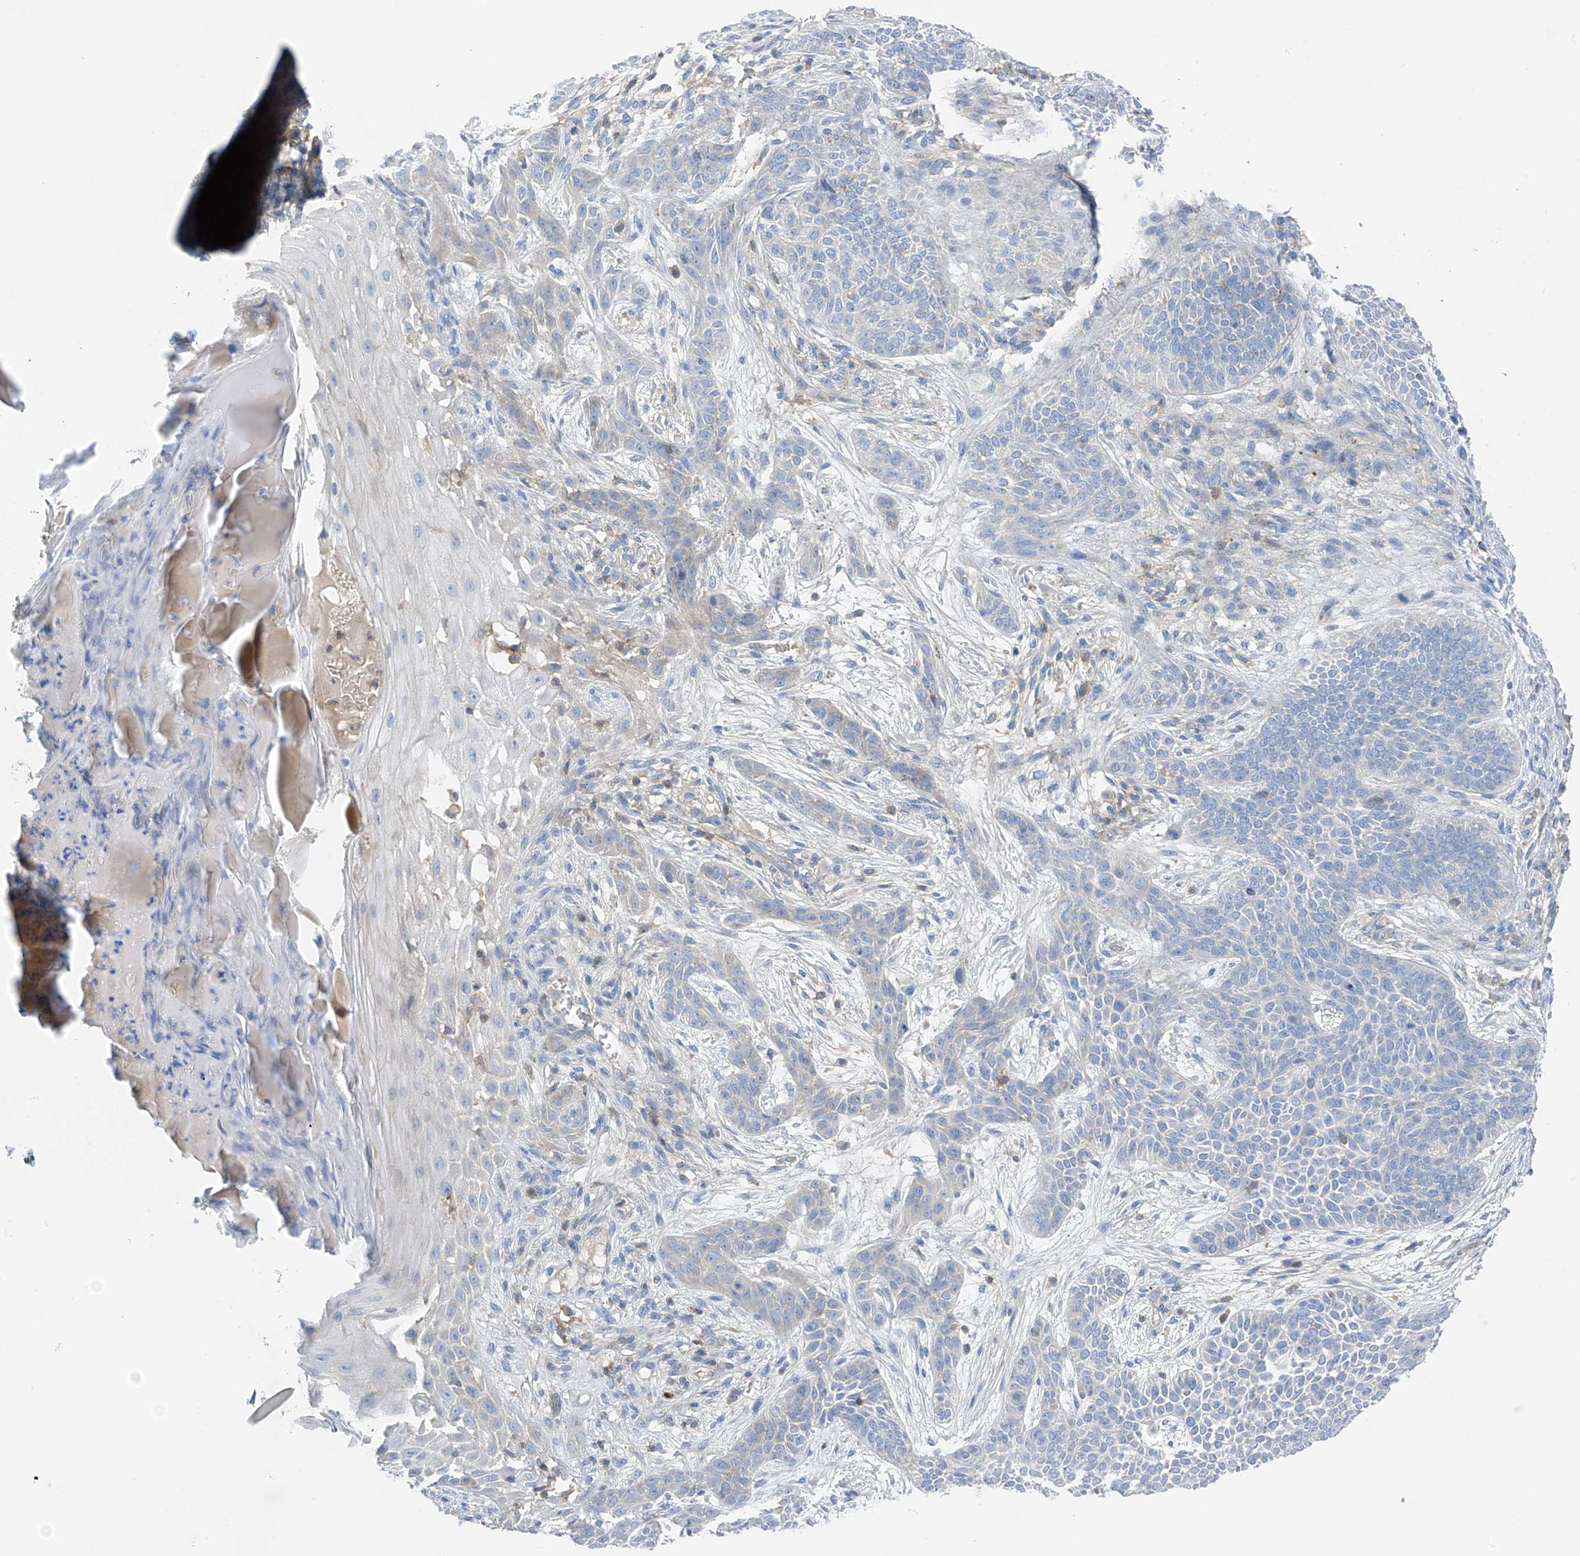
{"staining": {"intensity": "negative", "quantity": "none", "location": "none"}, "tissue": "skin cancer", "cell_type": "Tumor cells", "image_type": "cancer", "snomed": [{"axis": "morphology", "description": "Basal cell carcinoma"}, {"axis": "topography", "description": "Skin"}], "caption": "High magnification brightfield microscopy of basal cell carcinoma (skin) stained with DAB (brown) and counterstained with hematoxylin (blue): tumor cells show no significant positivity. (DAB (3,3'-diaminobenzidine) immunohistochemistry (IHC) with hematoxylin counter stain).", "gene": "NALCN", "patient": {"sex": "male", "age": 85}}